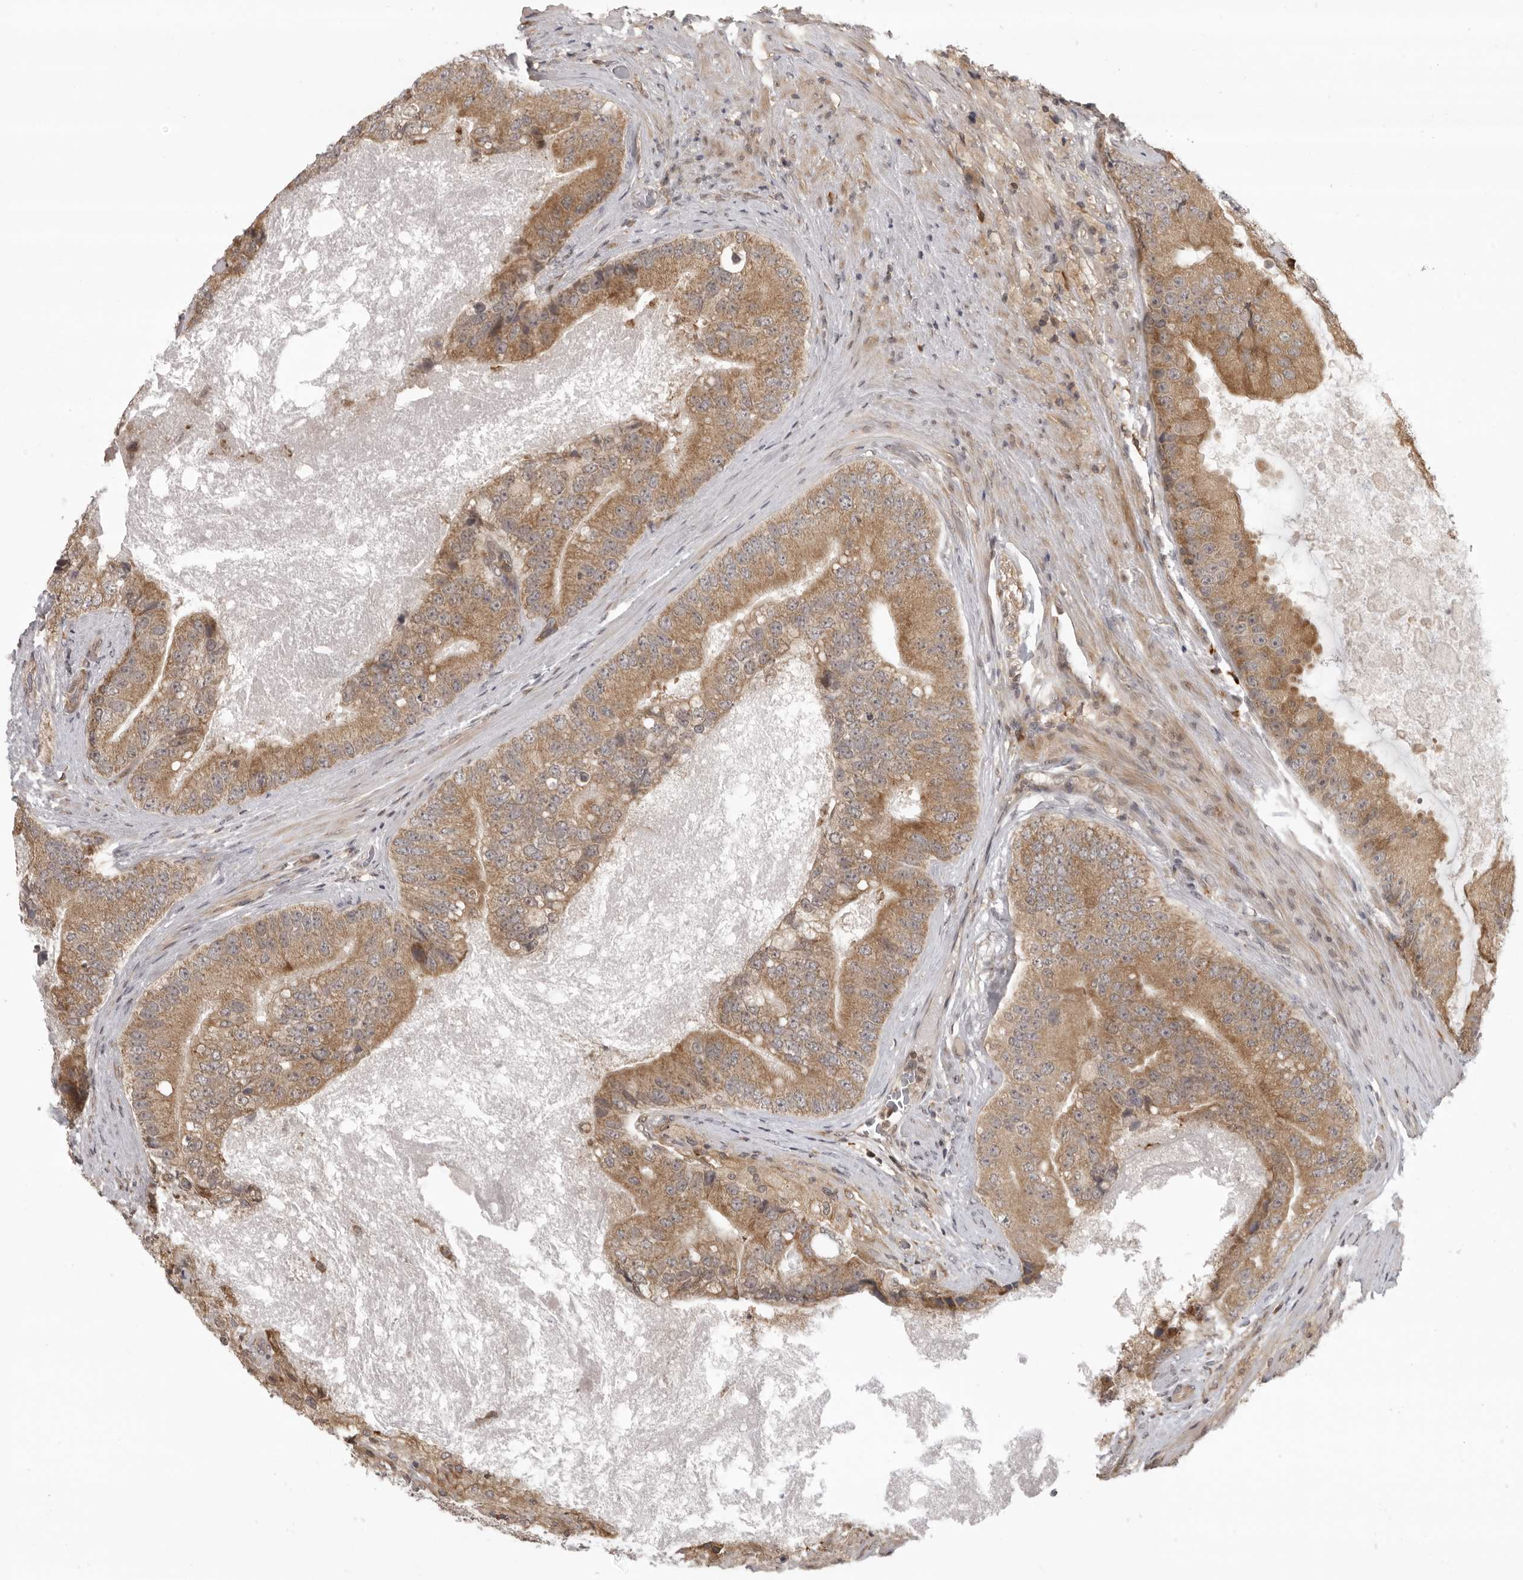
{"staining": {"intensity": "moderate", "quantity": ">75%", "location": "cytoplasmic/membranous"}, "tissue": "prostate cancer", "cell_type": "Tumor cells", "image_type": "cancer", "snomed": [{"axis": "morphology", "description": "Adenocarcinoma, High grade"}, {"axis": "topography", "description": "Prostate"}], "caption": "Protein staining of prostate high-grade adenocarcinoma tissue demonstrates moderate cytoplasmic/membranous staining in about >75% of tumor cells.", "gene": "PRRC2A", "patient": {"sex": "male", "age": 70}}